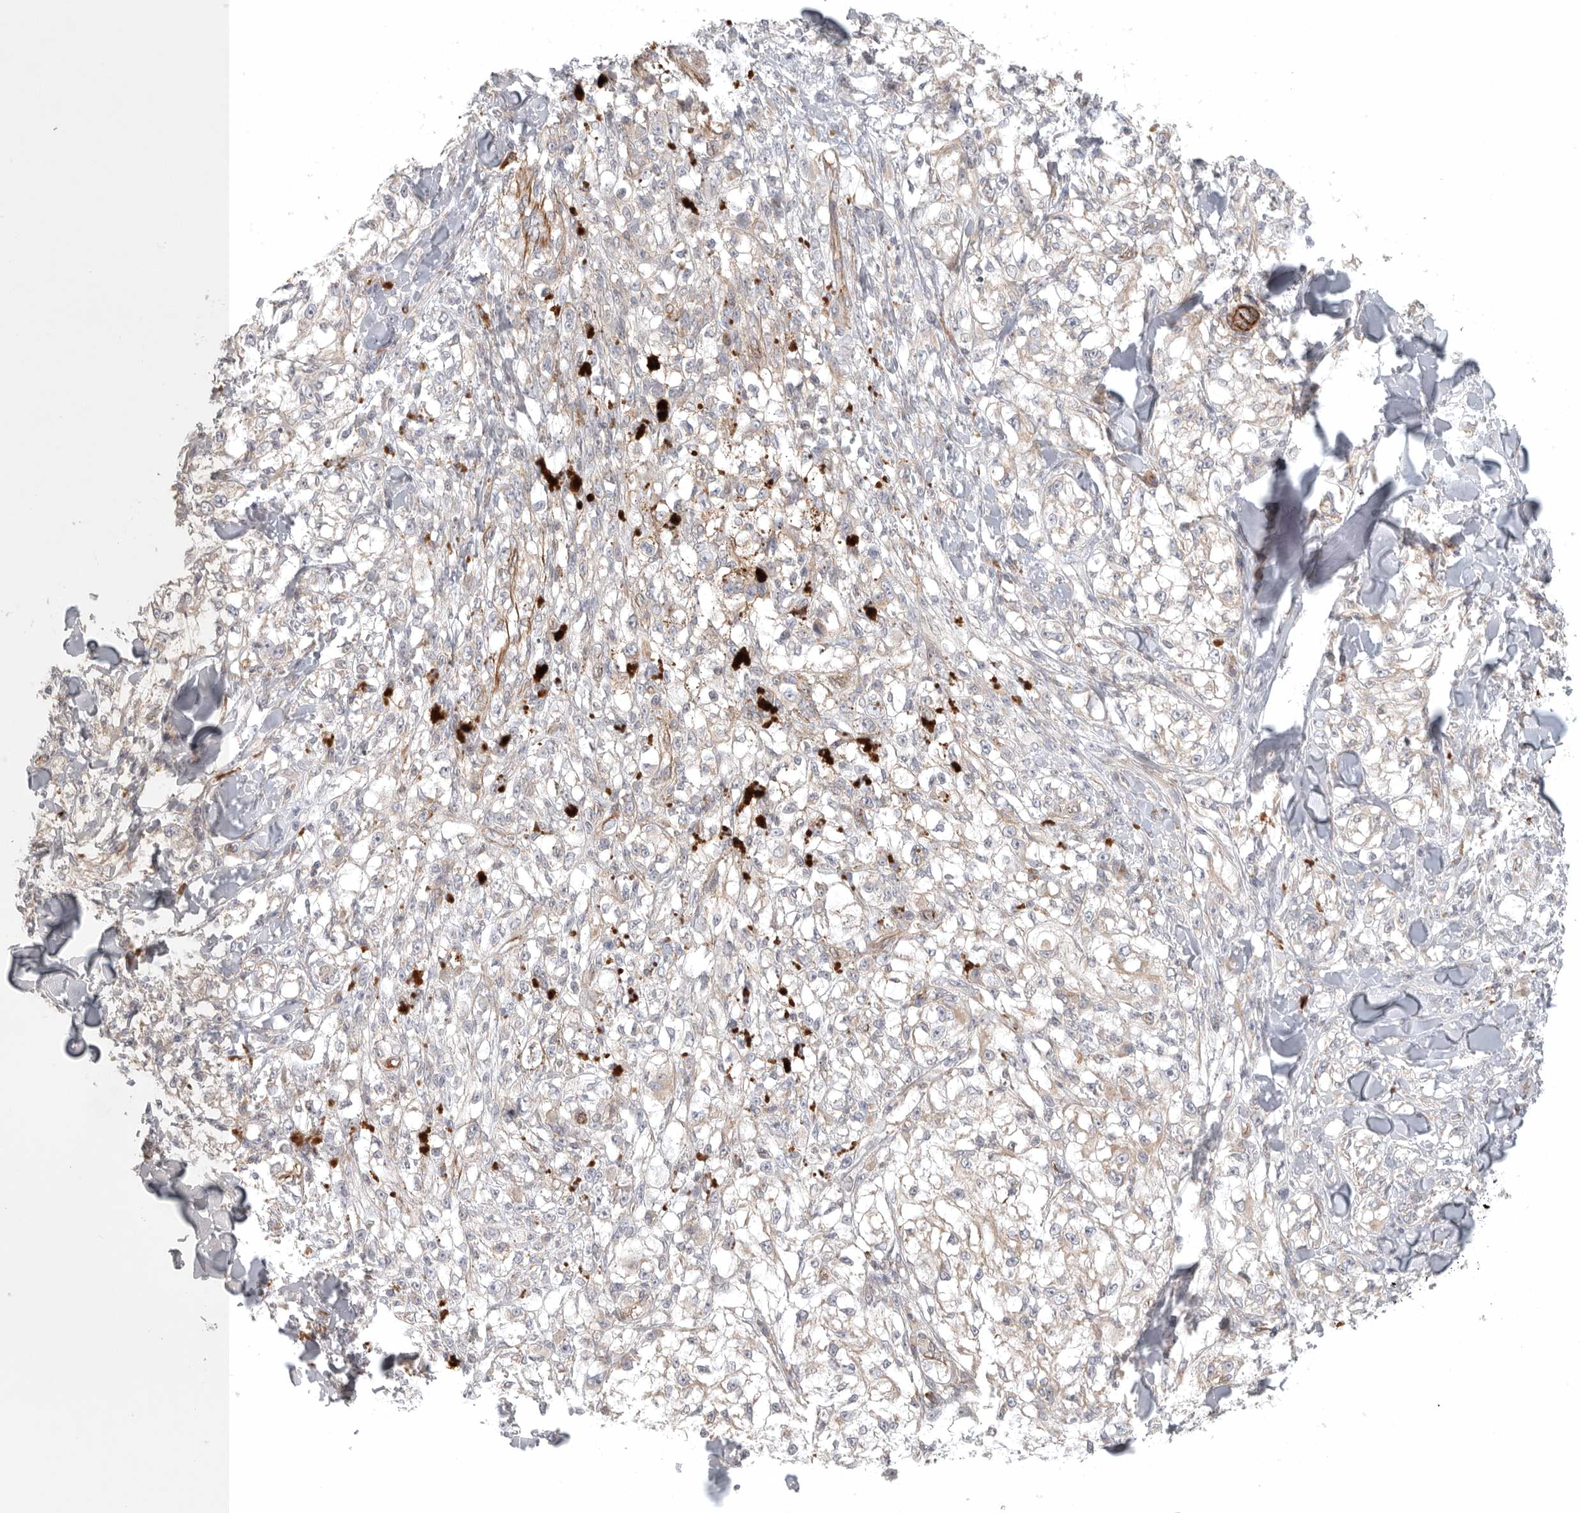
{"staining": {"intensity": "negative", "quantity": "none", "location": "none"}, "tissue": "melanoma", "cell_type": "Tumor cells", "image_type": "cancer", "snomed": [{"axis": "morphology", "description": "Malignant melanoma, NOS"}, {"axis": "topography", "description": "Skin of head"}], "caption": "Histopathology image shows no significant protein staining in tumor cells of melanoma.", "gene": "LONRF1", "patient": {"sex": "male", "age": 83}}